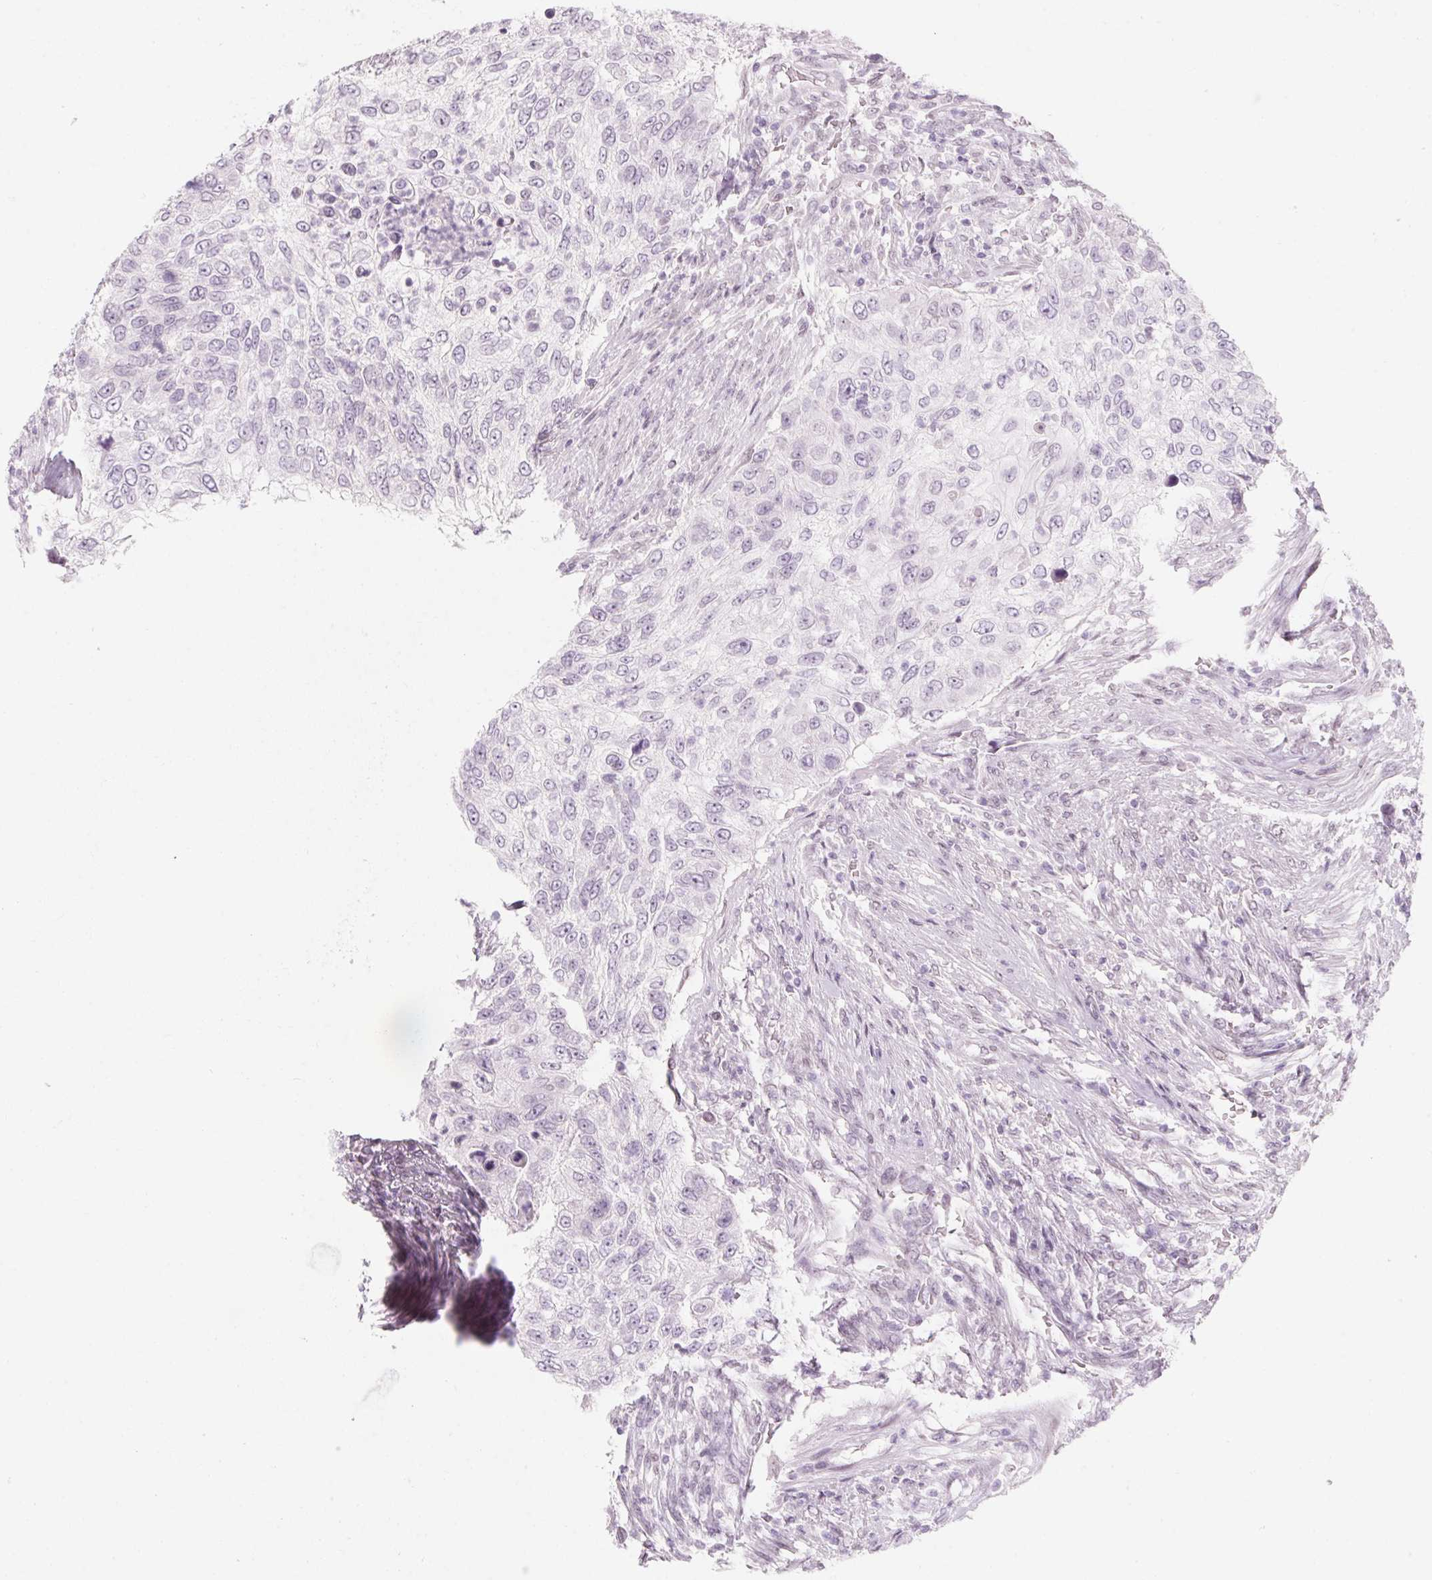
{"staining": {"intensity": "negative", "quantity": "none", "location": "none"}, "tissue": "urothelial cancer", "cell_type": "Tumor cells", "image_type": "cancer", "snomed": [{"axis": "morphology", "description": "Urothelial carcinoma, High grade"}, {"axis": "topography", "description": "Urinary bladder"}], "caption": "IHC of urothelial cancer displays no expression in tumor cells.", "gene": "KCNQ2", "patient": {"sex": "female", "age": 60}}